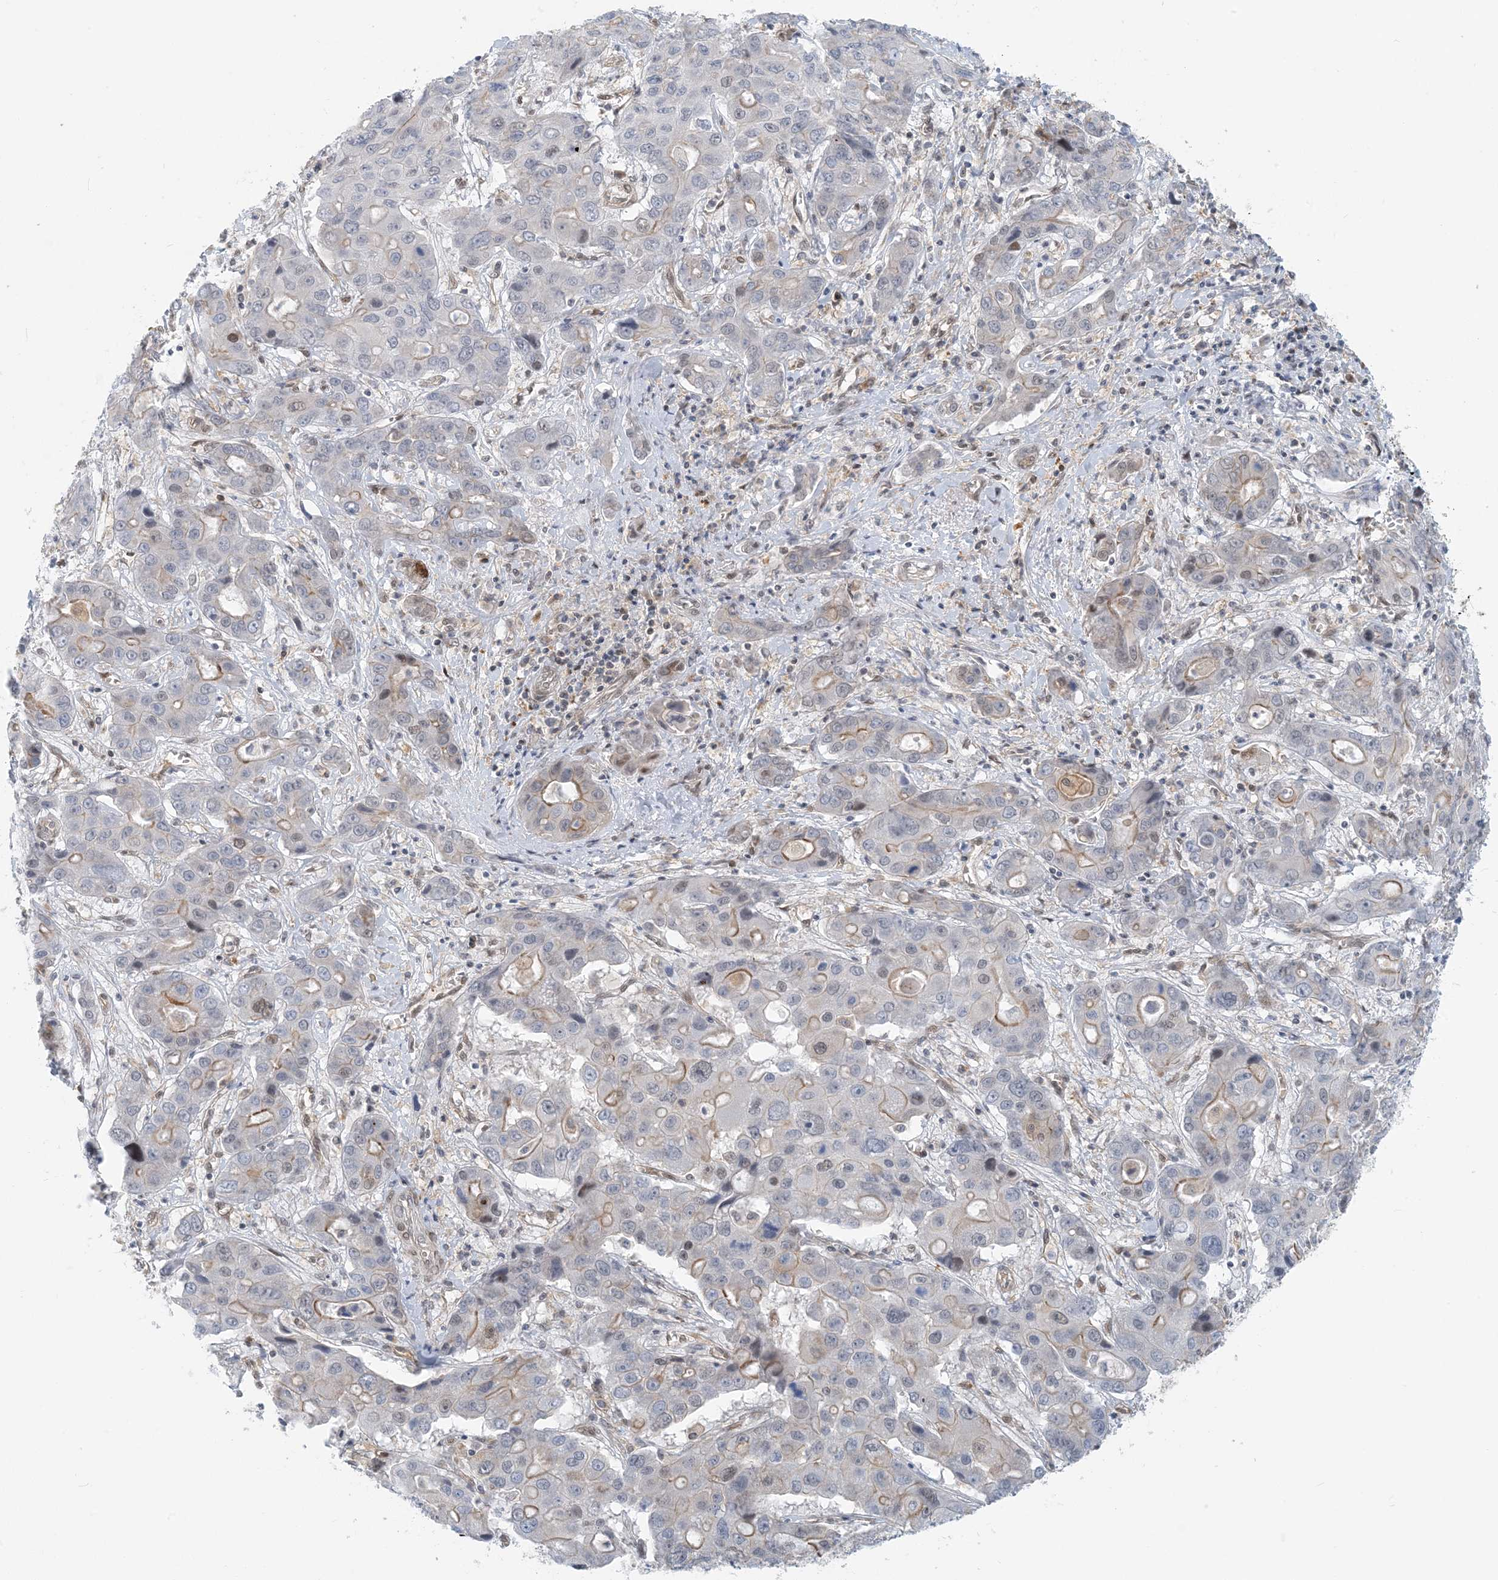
{"staining": {"intensity": "weak", "quantity": "<25%", "location": "cytoplasmic/membranous"}, "tissue": "liver cancer", "cell_type": "Tumor cells", "image_type": "cancer", "snomed": [{"axis": "morphology", "description": "Cholangiocarcinoma"}, {"axis": "topography", "description": "Liver"}], "caption": "High magnification brightfield microscopy of liver cancer stained with DAB (3,3'-diaminobenzidine) (brown) and counterstained with hematoxylin (blue): tumor cells show no significant positivity.", "gene": "ZC3H12A", "patient": {"sex": "male", "age": 67}}